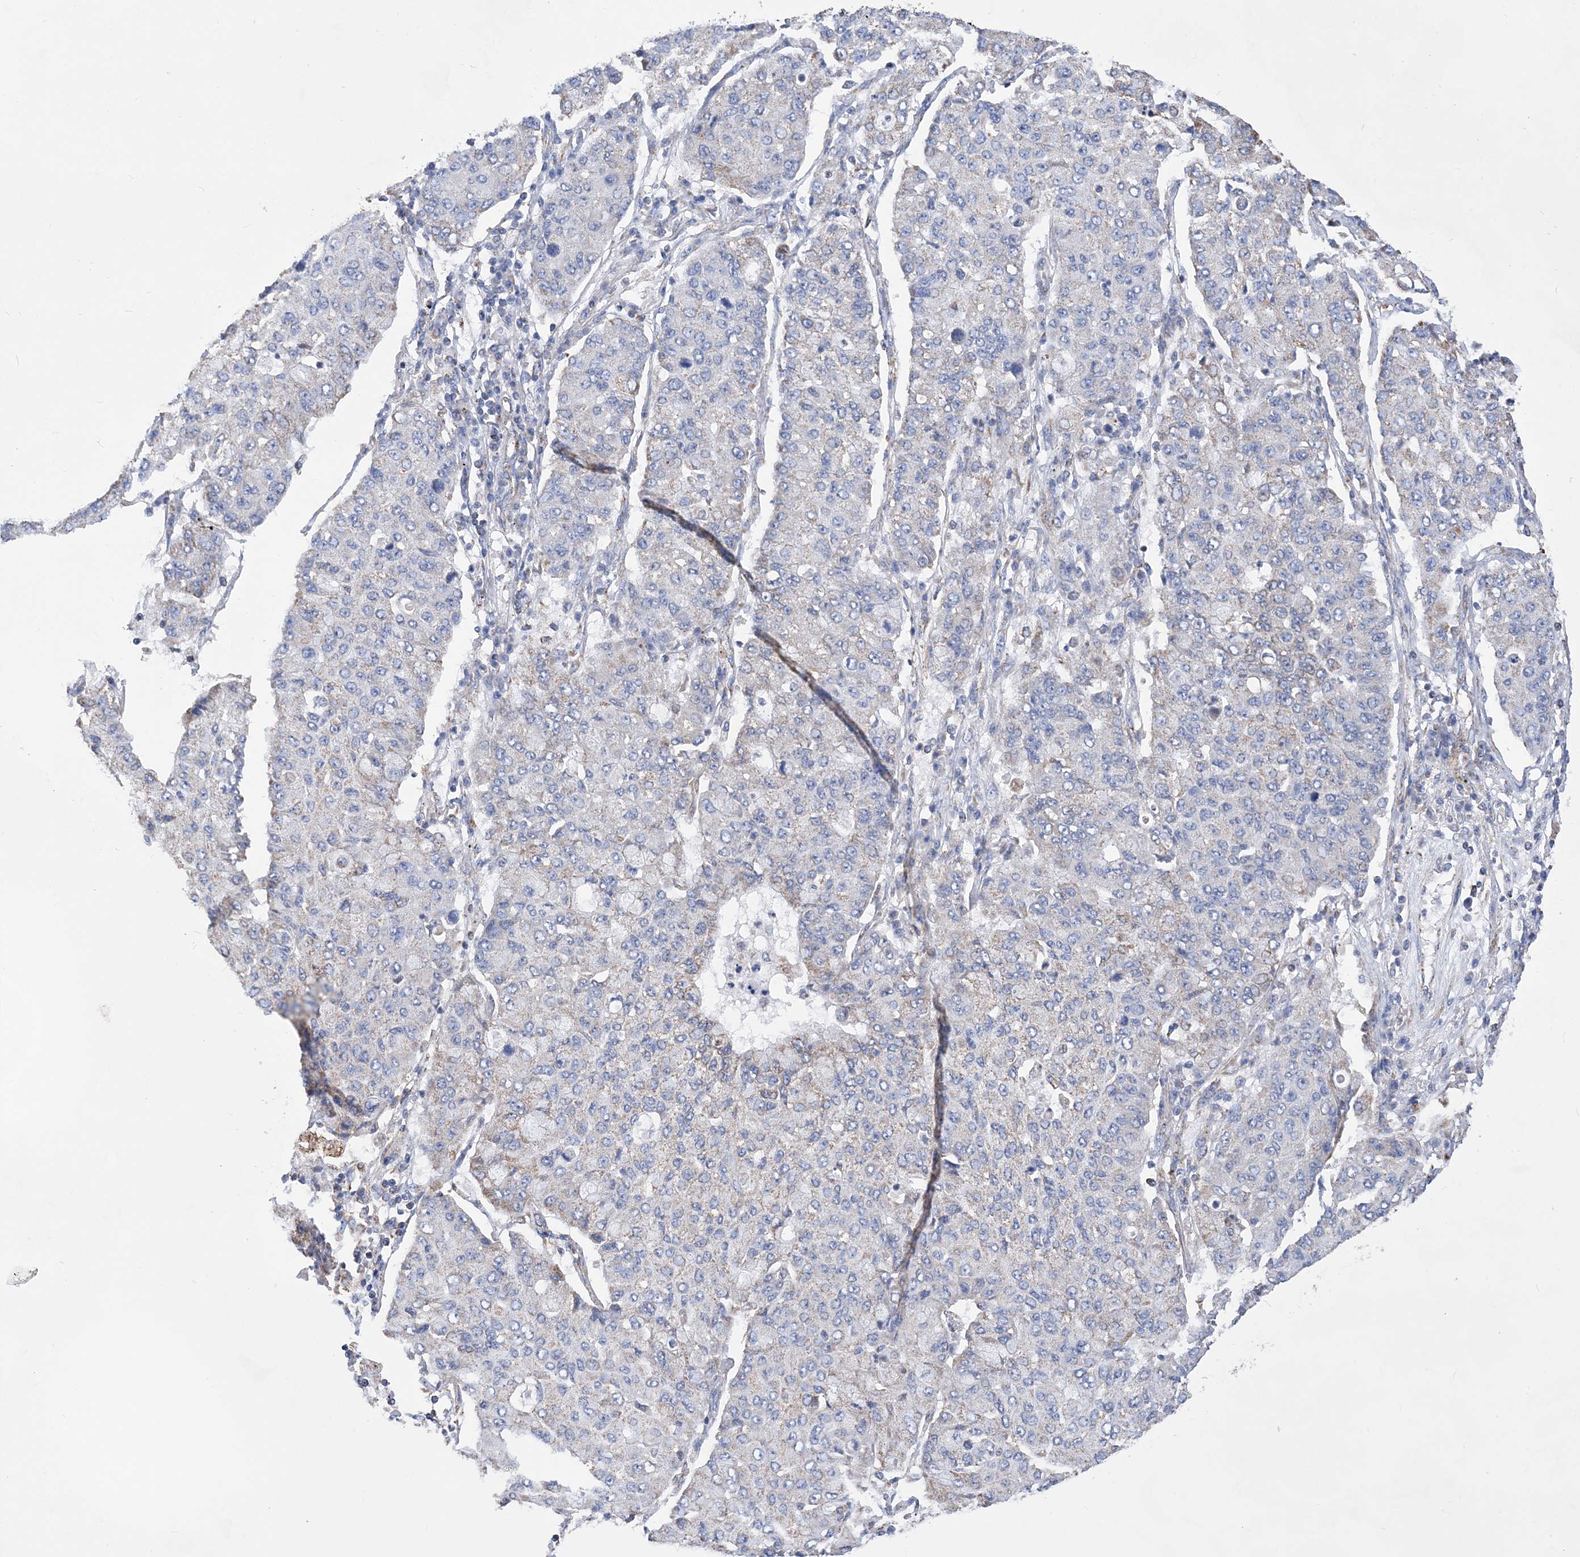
{"staining": {"intensity": "negative", "quantity": "none", "location": "none"}, "tissue": "lung cancer", "cell_type": "Tumor cells", "image_type": "cancer", "snomed": [{"axis": "morphology", "description": "Squamous cell carcinoma, NOS"}, {"axis": "topography", "description": "Lung"}], "caption": "Immunohistochemistry (IHC) image of lung squamous cell carcinoma stained for a protein (brown), which exhibits no positivity in tumor cells.", "gene": "ACOT9", "patient": {"sex": "male", "age": 74}}